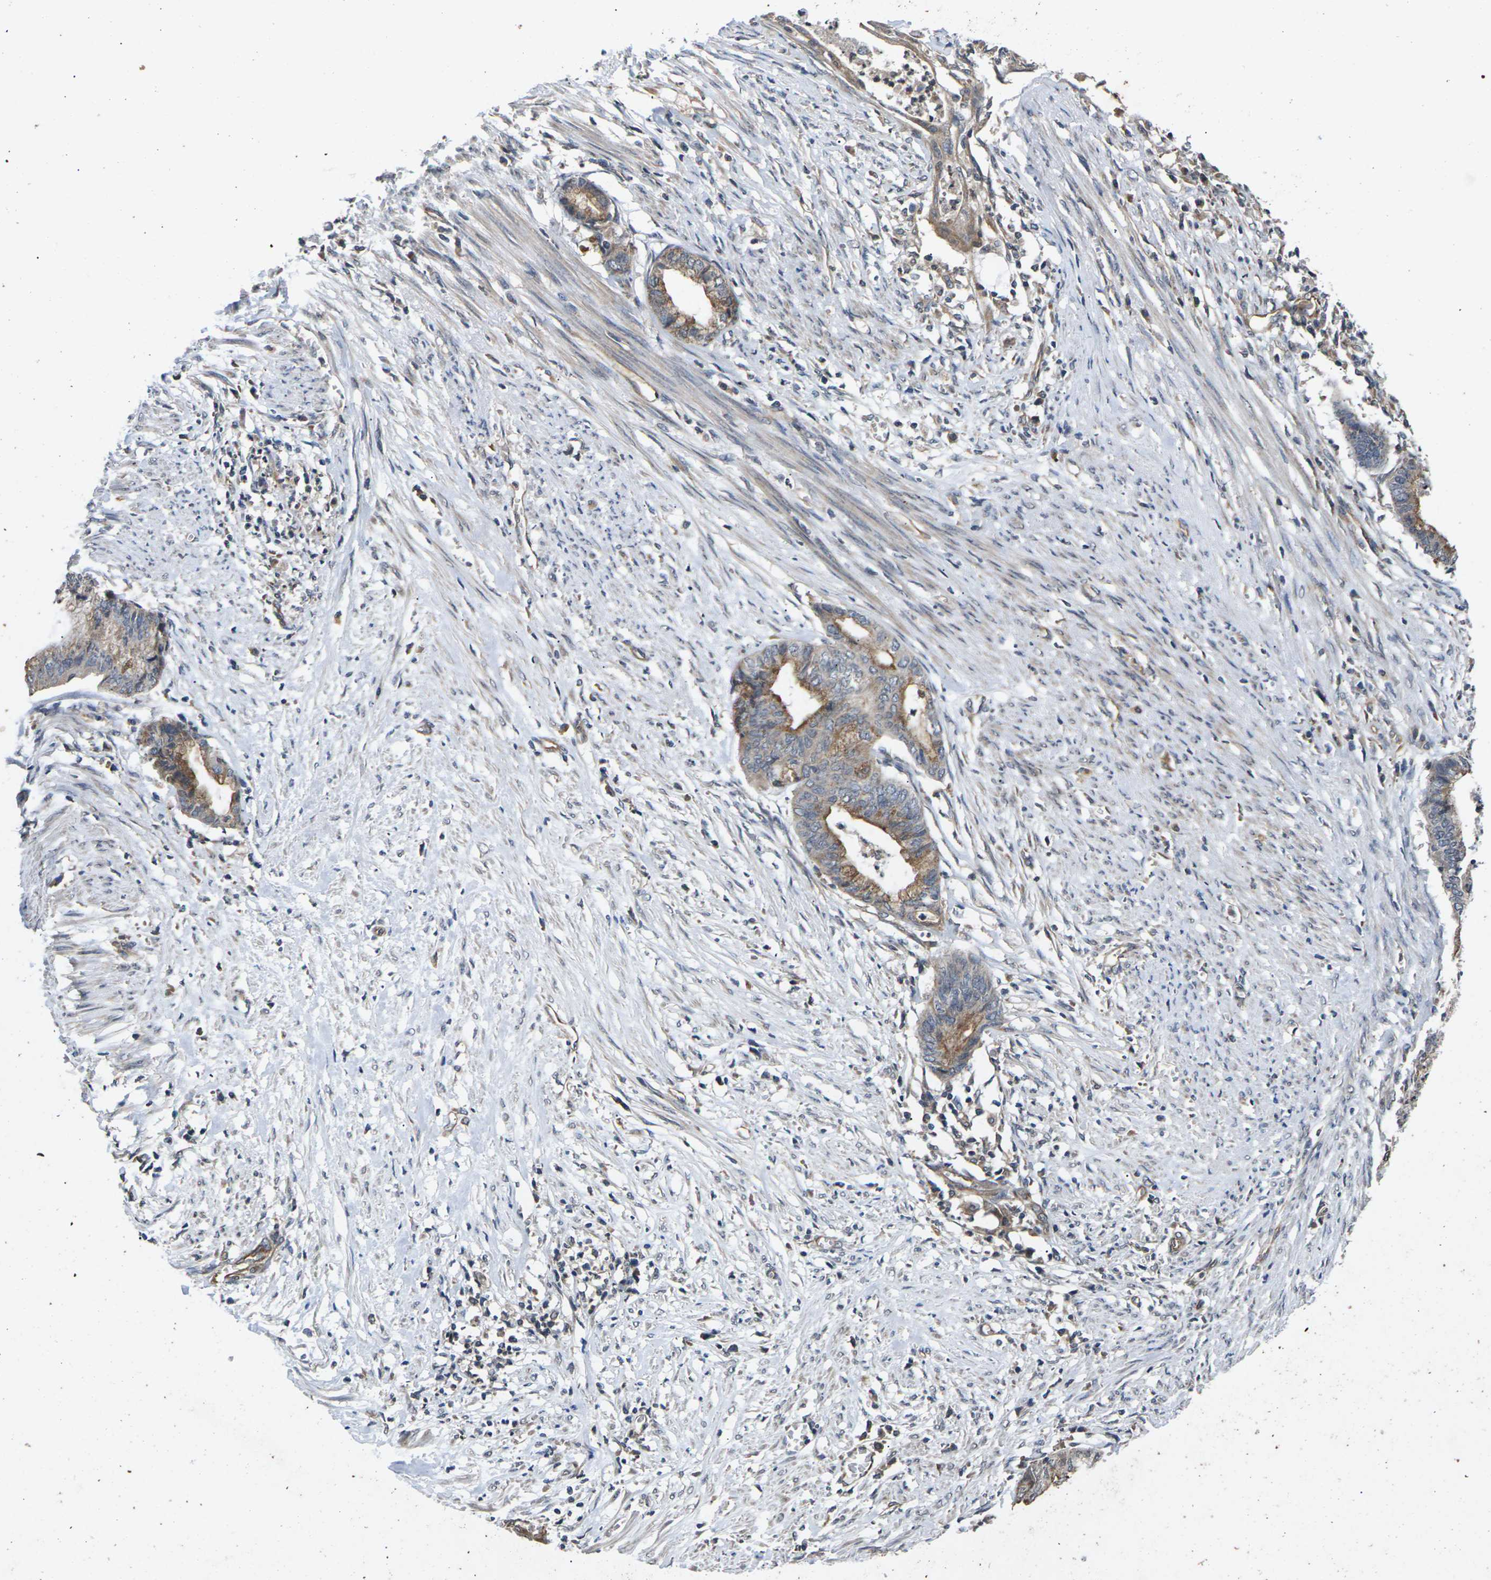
{"staining": {"intensity": "moderate", "quantity": ">75%", "location": "cytoplasmic/membranous"}, "tissue": "endometrial cancer", "cell_type": "Tumor cells", "image_type": "cancer", "snomed": [{"axis": "morphology", "description": "Necrosis, NOS"}, {"axis": "morphology", "description": "Adenocarcinoma, NOS"}, {"axis": "topography", "description": "Endometrium"}], "caption": "Moderate cytoplasmic/membranous positivity for a protein is present in approximately >75% of tumor cells of endometrial adenocarcinoma using IHC.", "gene": "DKK2", "patient": {"sex": "female", "age": 79}}